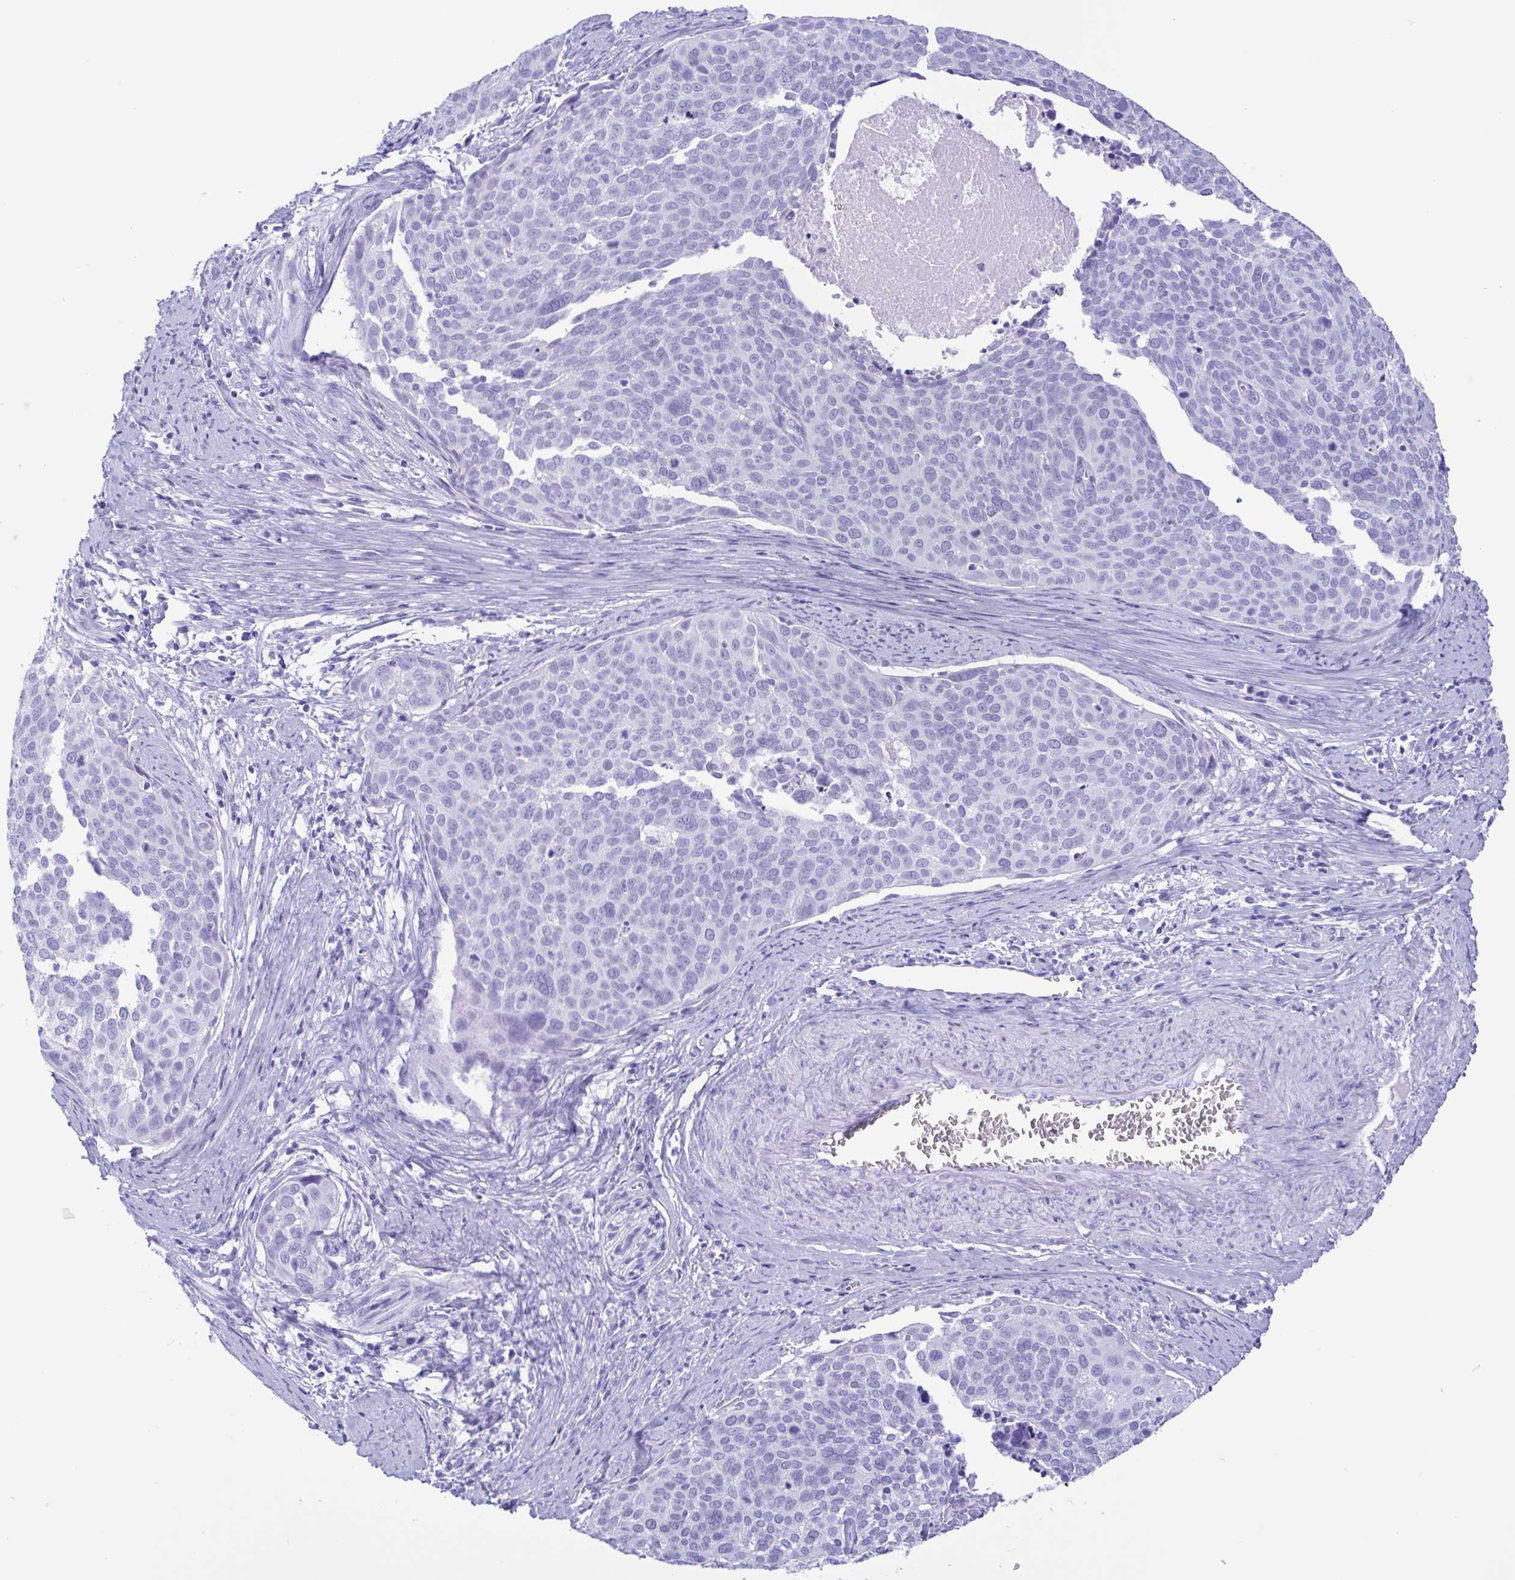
{"staining": {"intensity": "negative", "quantity": "none", "location": "none"}, "tissue": "cervical cancer", "cell_type": "Tumor cells", "image_type": "cancer", "snomed": [{"axis": "morphology", "description": "Squamous cell carcinoma, NOS"}, {"axis": "topography", "description": "Cervix"}], "caption": "Tumor cells show no significant protein positivity in cervical squamous cell carcinoma.", "gene": "TSPY2", "patient": {"sex": "female", "age": 39}}